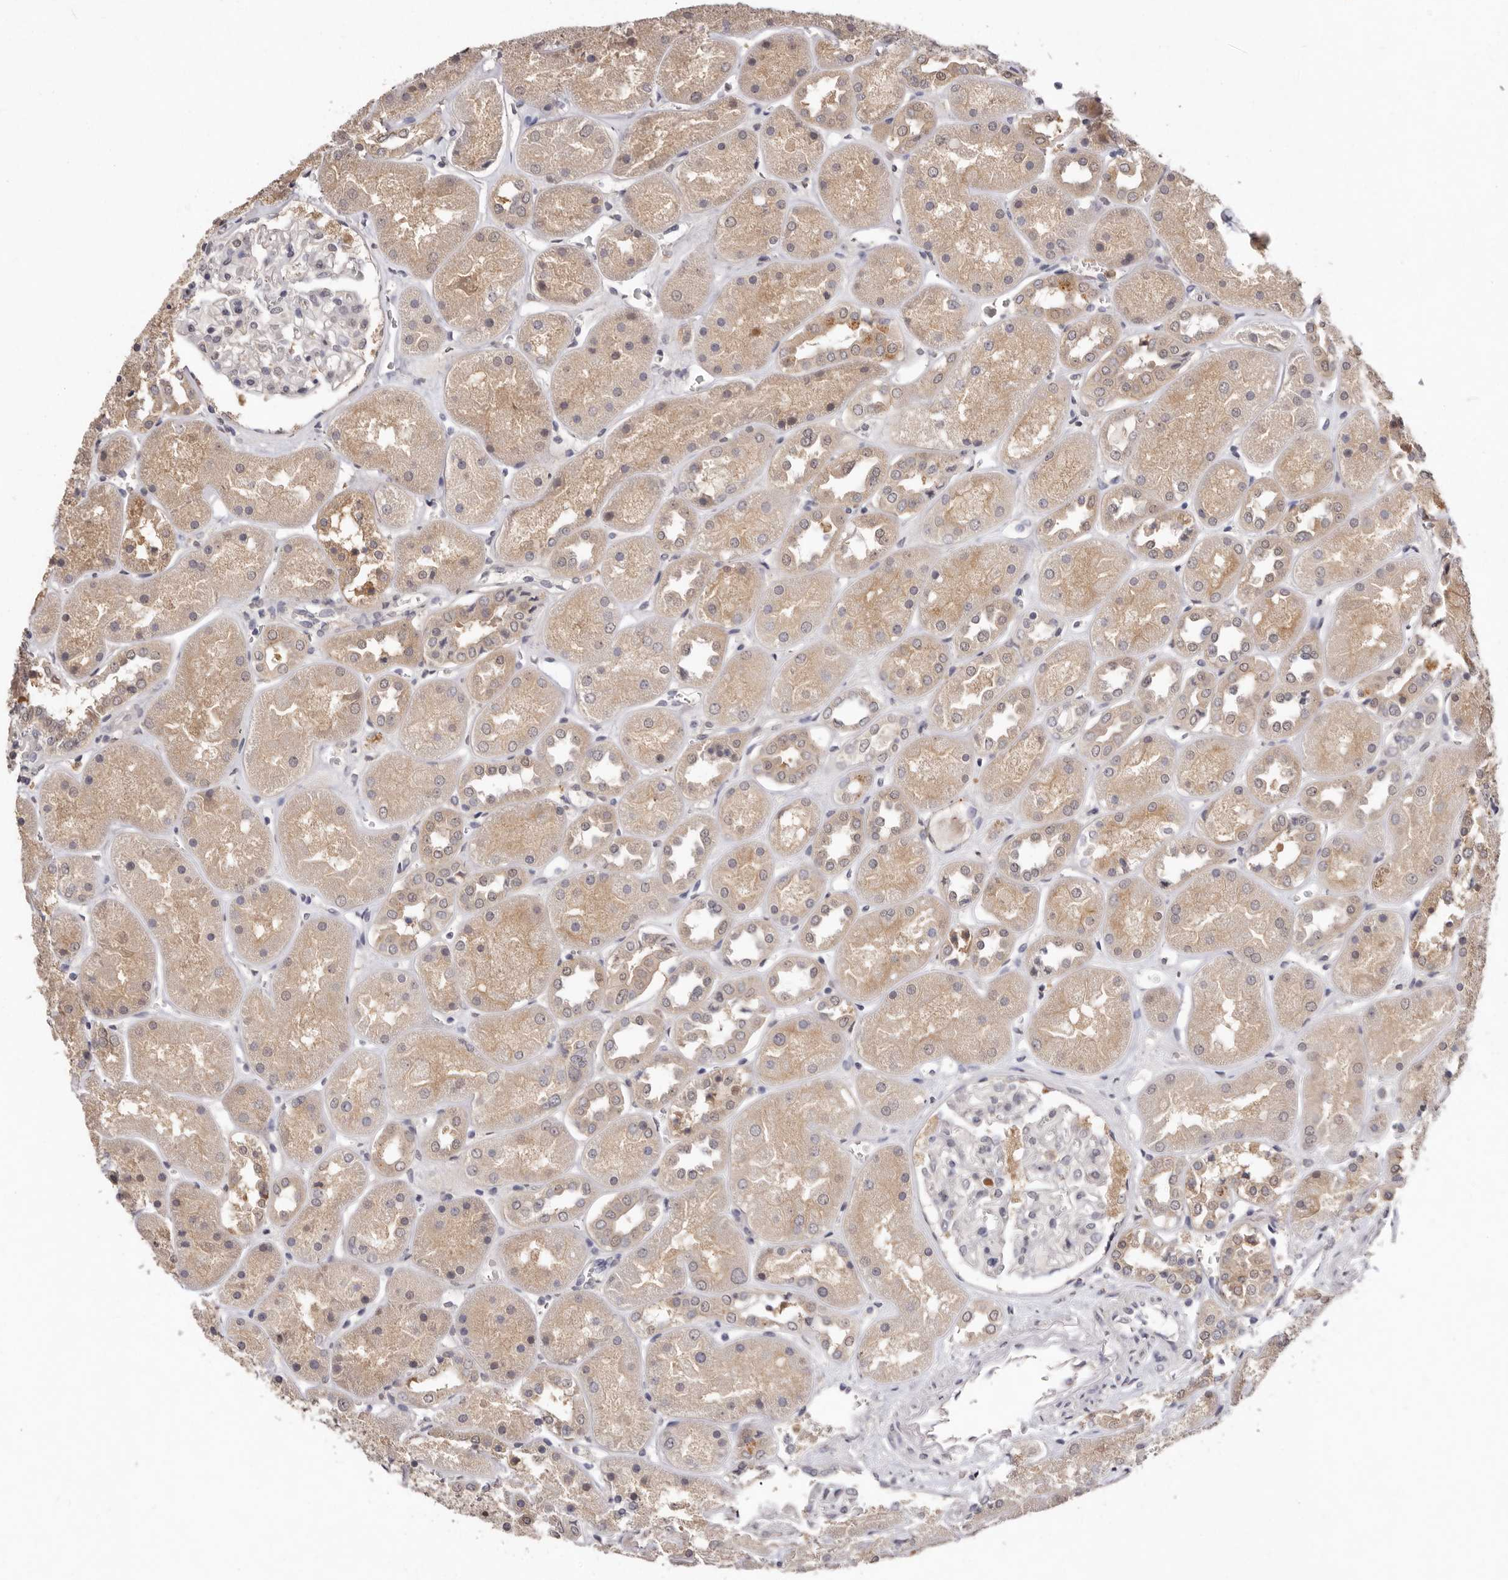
{"staining": {"intensity": "negative", "quantity": "none", "location": "none"}, "tissue": "kidney", "cell_type": "Cells in glomeruli", "image_type": "normal", "snomed": [{"axis": "morphology", "description": "Normal tissue, NOS"}, {"axis": "topography", "description": "Kidney"}], "caption": "Human kidney stained for a protein using immunohistochemistry (IHC) shows no positivity in cells in glomeruli.", "gene": "SULT1E1", "patient": {"sex": "male", "age": 70}}